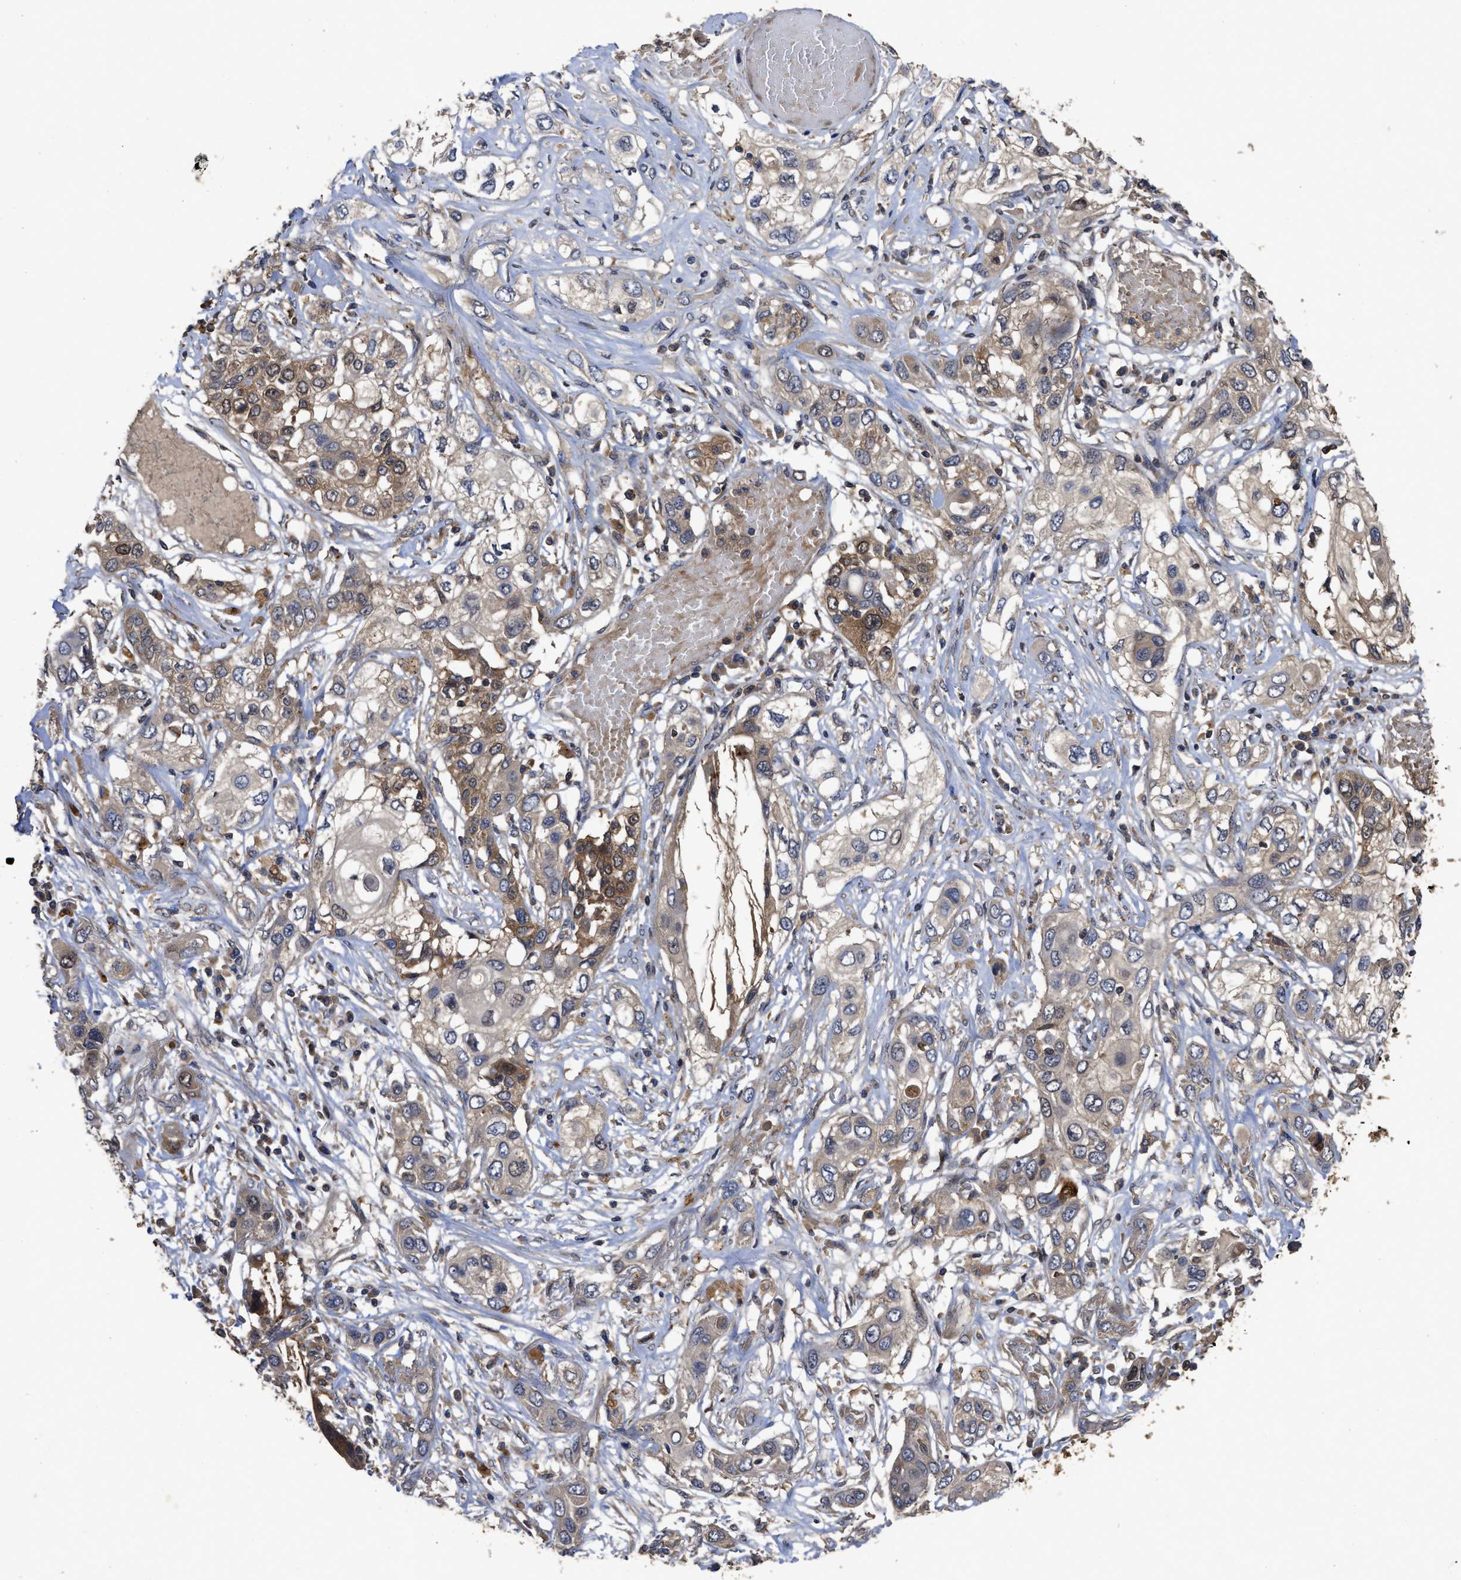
{"staining": {"intensity": "moderate", "quantity": "<25%", "location": "cytoplasmic/membranous,nuclear"}, "tissue": "lung cancer", "cell_type": "Tumor cells", "image_type": "cancer", "snomed": [{"axis": "morphology", "description": "Squamous cell carcinoma, NOS"}, {"axis": "topography", "description": "Lung"}], "caption": "Lung cancer (squamous cell carcinoma) was stained to show a protein in brown. There is low levels of moderate cytoplasmic/membranous and nuclear positivity in approximately <25% of tumor cells.", "gene": "CBR3", "patient": {"sex": "male", "age": 71}}